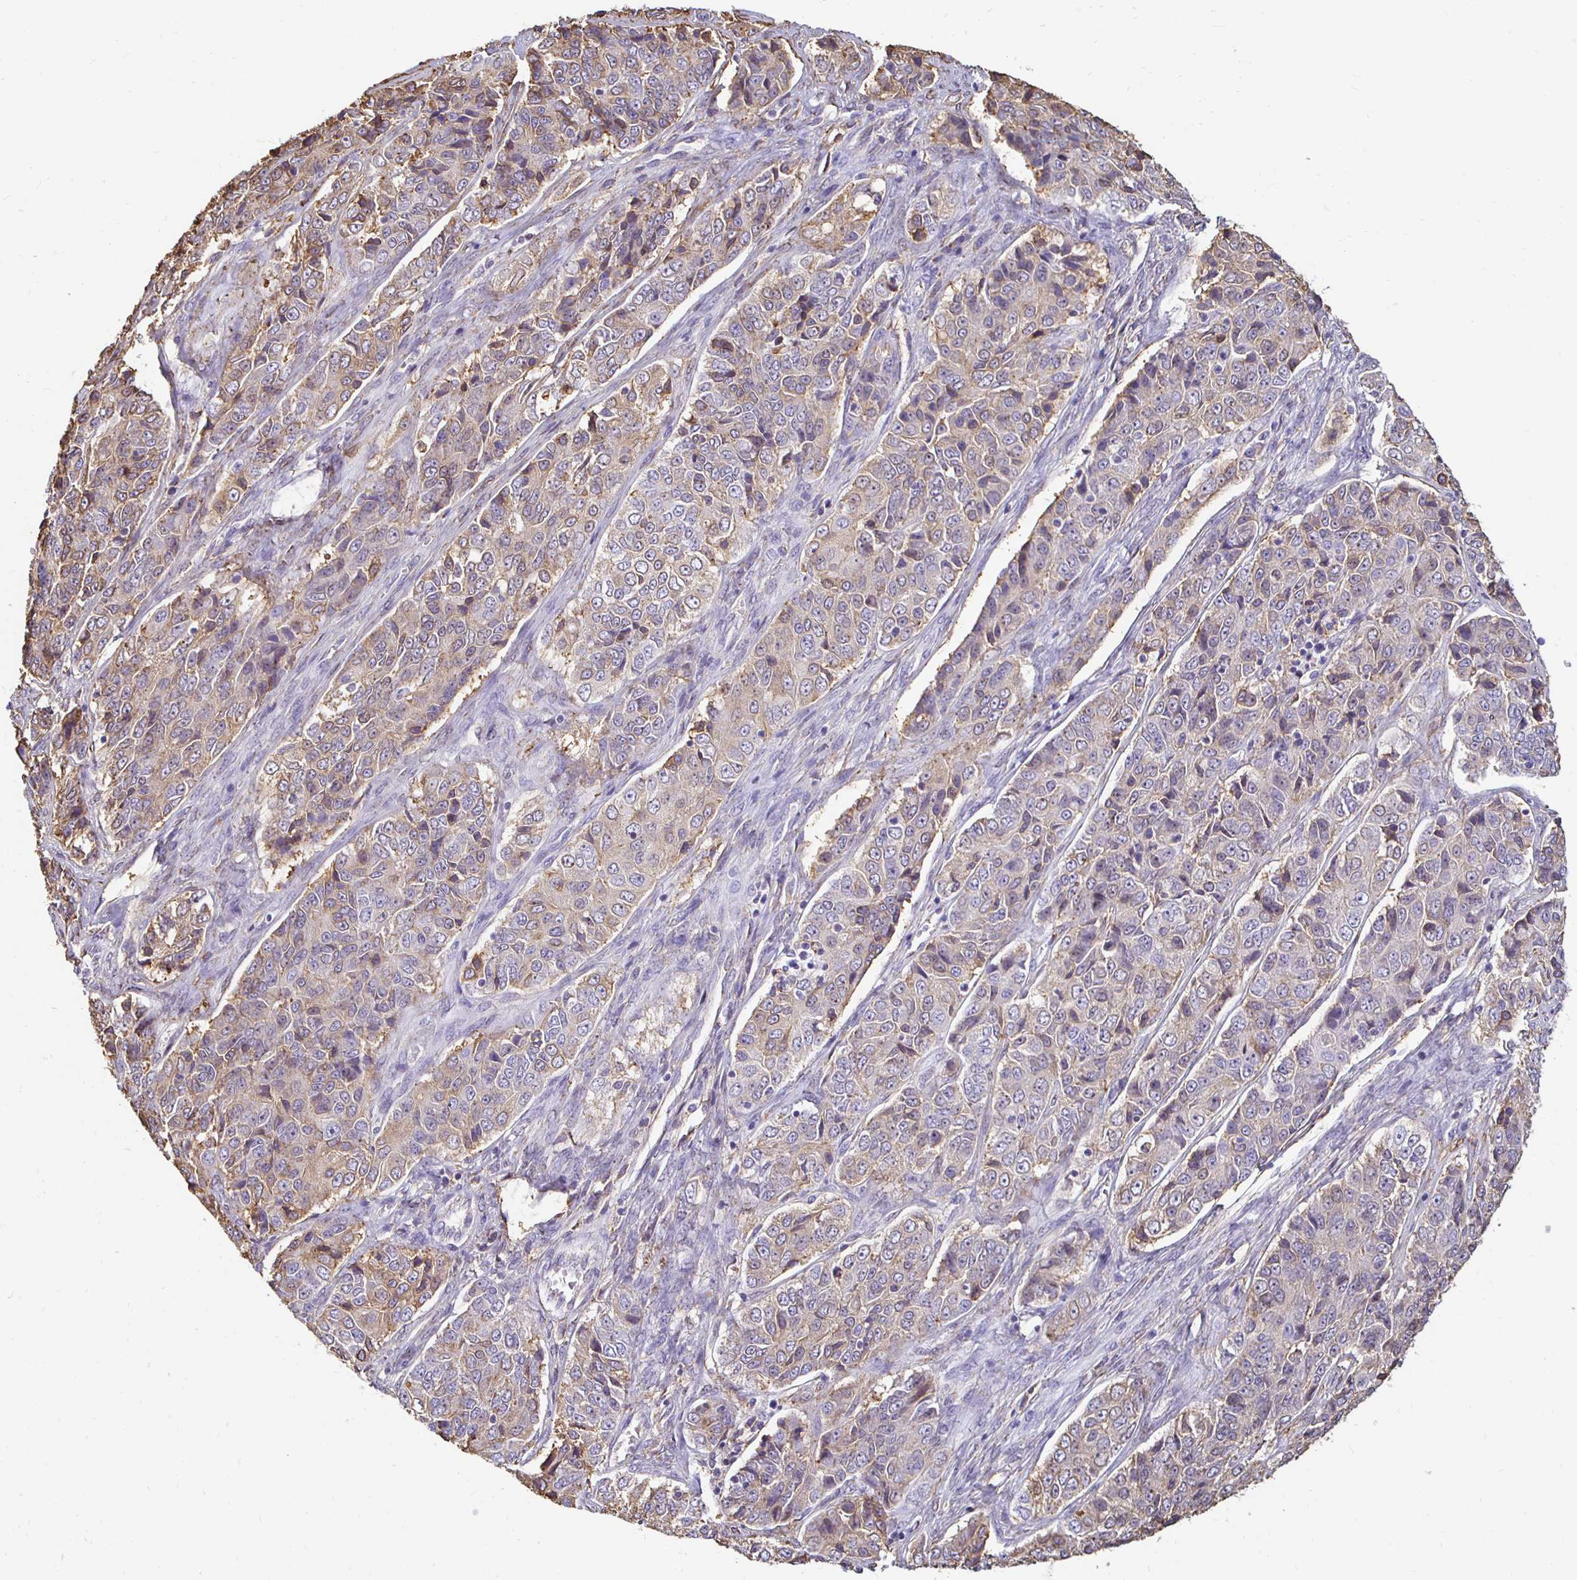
{"staining": {"intensity": "weak", "quantity": "25%-75%", "location": "cytoplasmic/membranous"}, "tissue": "ovarian cancer", "cell_type": "Tumor cells", "image_type": "cancer", "snomed": [{"axis": "morphology", "description": "Carcinoma, endometroid"}, {"axis": "topography", "description": "Ovary"}], "caption": "Tumor cells display weak cytoplasmic/membranous staining in approximately 25%-75% of cells in ovarian endometroid carcinoma.", "gene": "TAS1R3", "patient": {"sex": "female", "age": 51}}